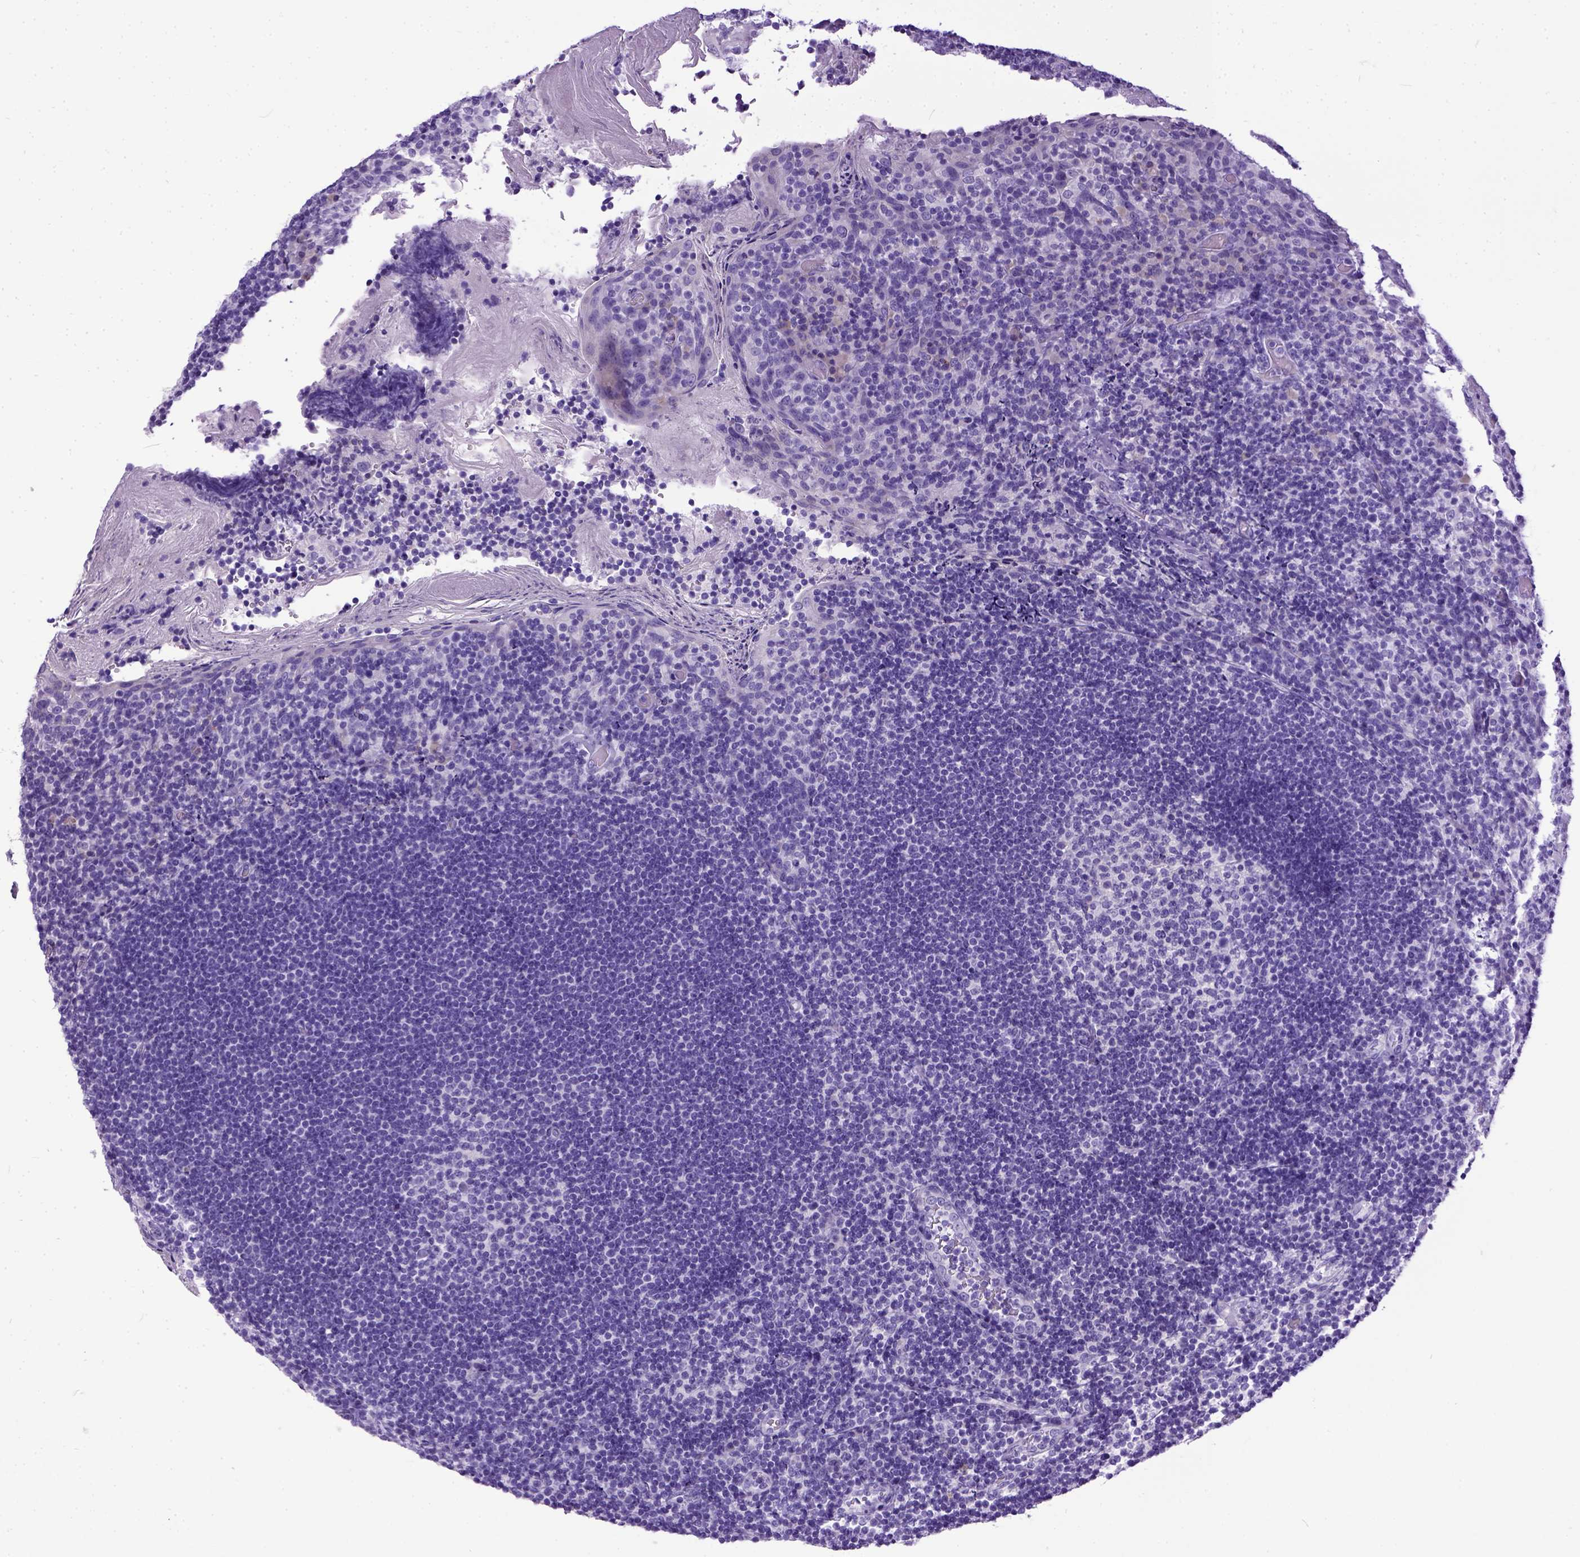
{"staining": {"intensity": "negative", "quantity": "none", "location": "none"}, "tissue": "tonsil", "cell_type": "Germinal center cells", "image_type": "normal", "snomed": [{"axis": "morphology", "description": "Normal tissue, NOS"}, {"axis": "topography", "description": "Tonsil"}], "caption": "The micrograph displays no significant positivity in germinal center cells of tonsil. (Stains: DAB (3,3'-diaminobenzidine) immunohistochemistry with hematoxylin counter stain, Microscopy: brightfield microscopy at high magnification).", "gene": "IGF2", "patient": {"sex": "female", "age": 10}}